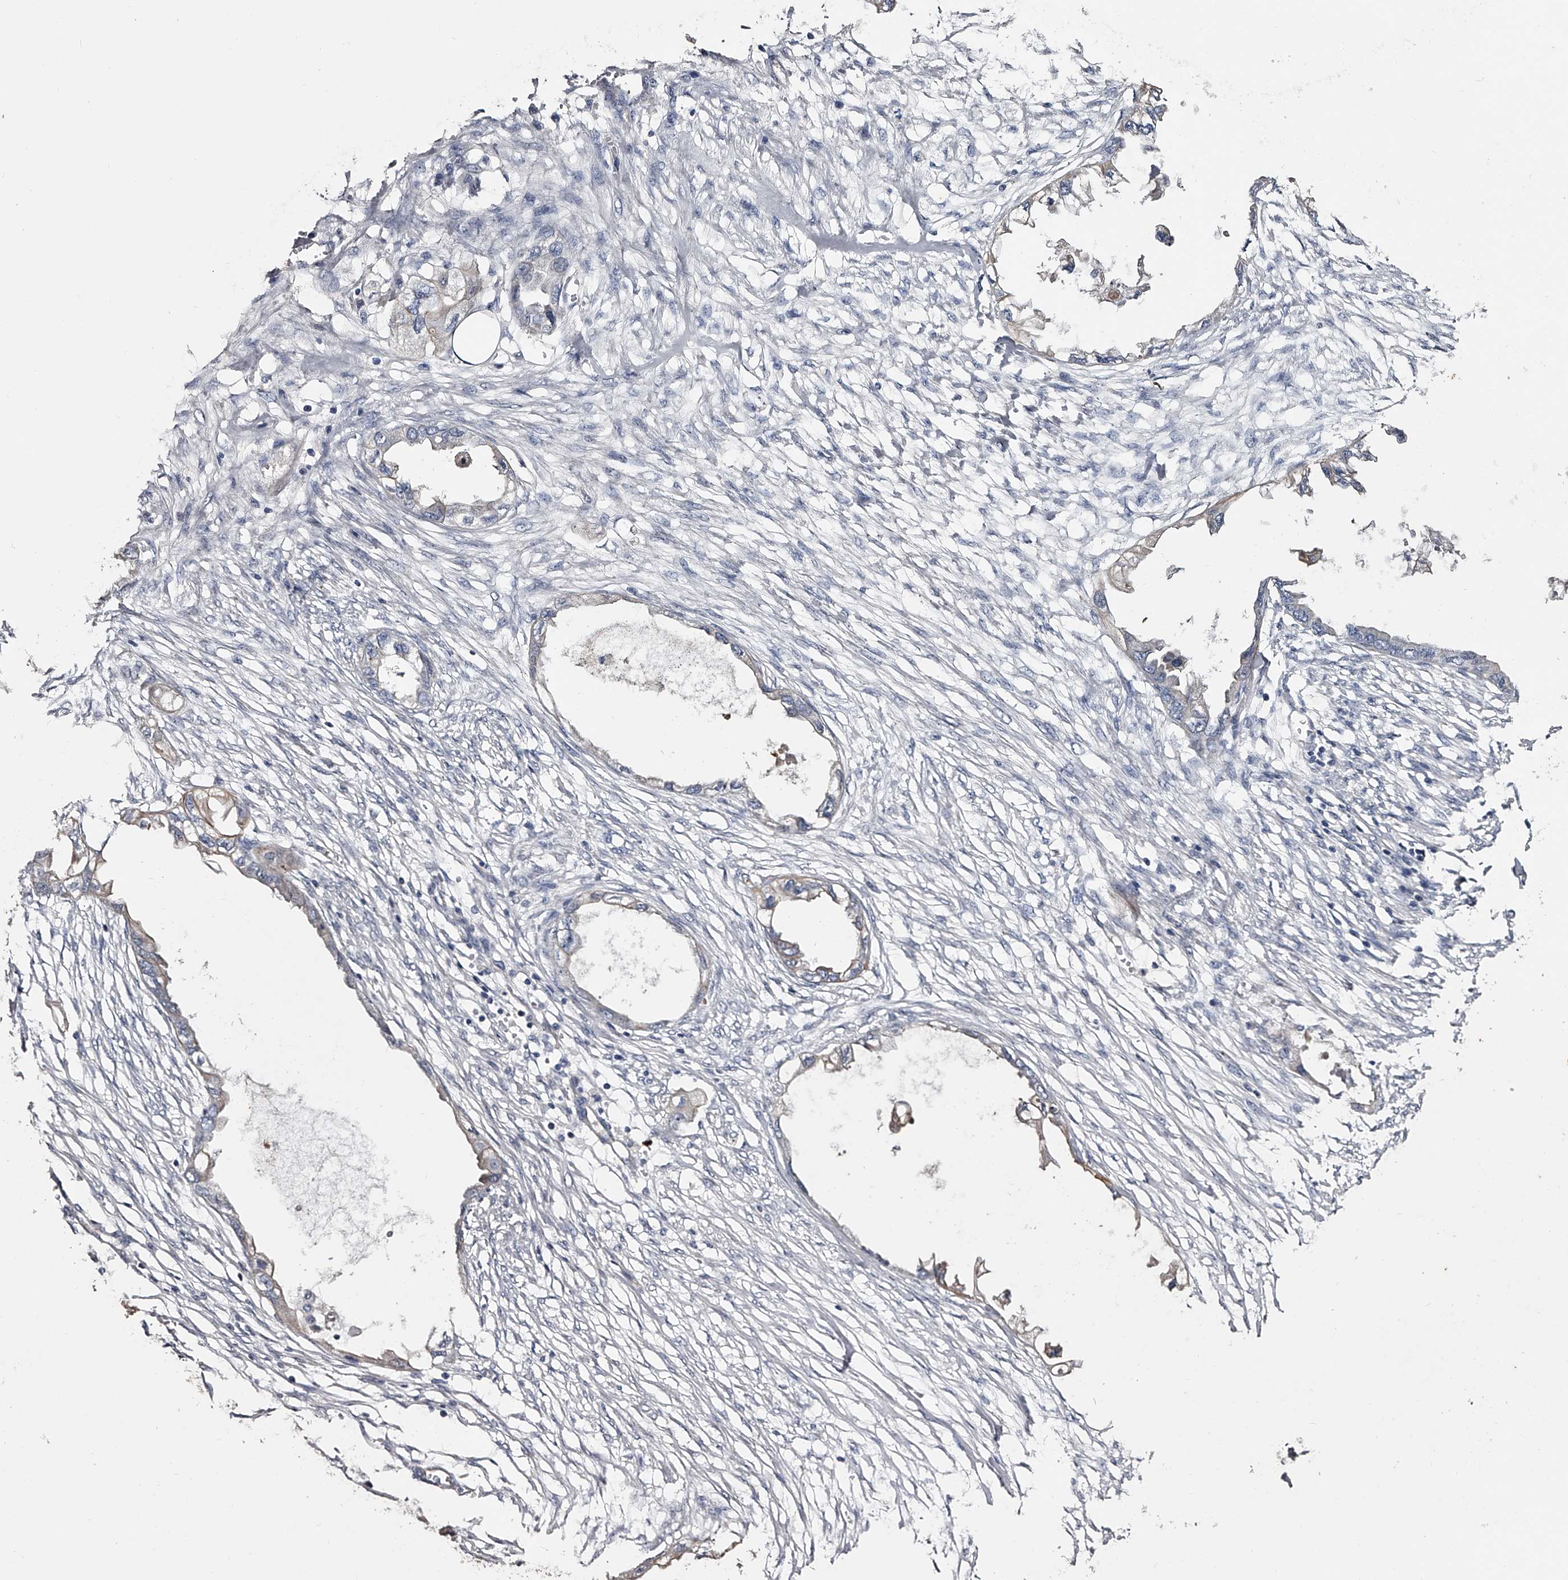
{"staining": {"intensity": "negative", "quantity": "none", "location": "none"}, "tissue": "endometrial cancer", "cell_type": "Tumor cells", "image_type": "cancer", "snomed": [{"axis": "morphology", "description": "Adenocarcinoma, NOS"}, {"axis": "morphology", "description": "Adenocarcinoma, metastatic, NOS"}, {"axis": "topography", "description": "Adipose tissue"}, {"axis": "topography", "description": "Endometrium"}], "caption": "There is no significant positivity in tumor cells of adenocarcinoma (endometrial).", "gene": "MDN1", "patient": {"sex": "female", "age": 67}}